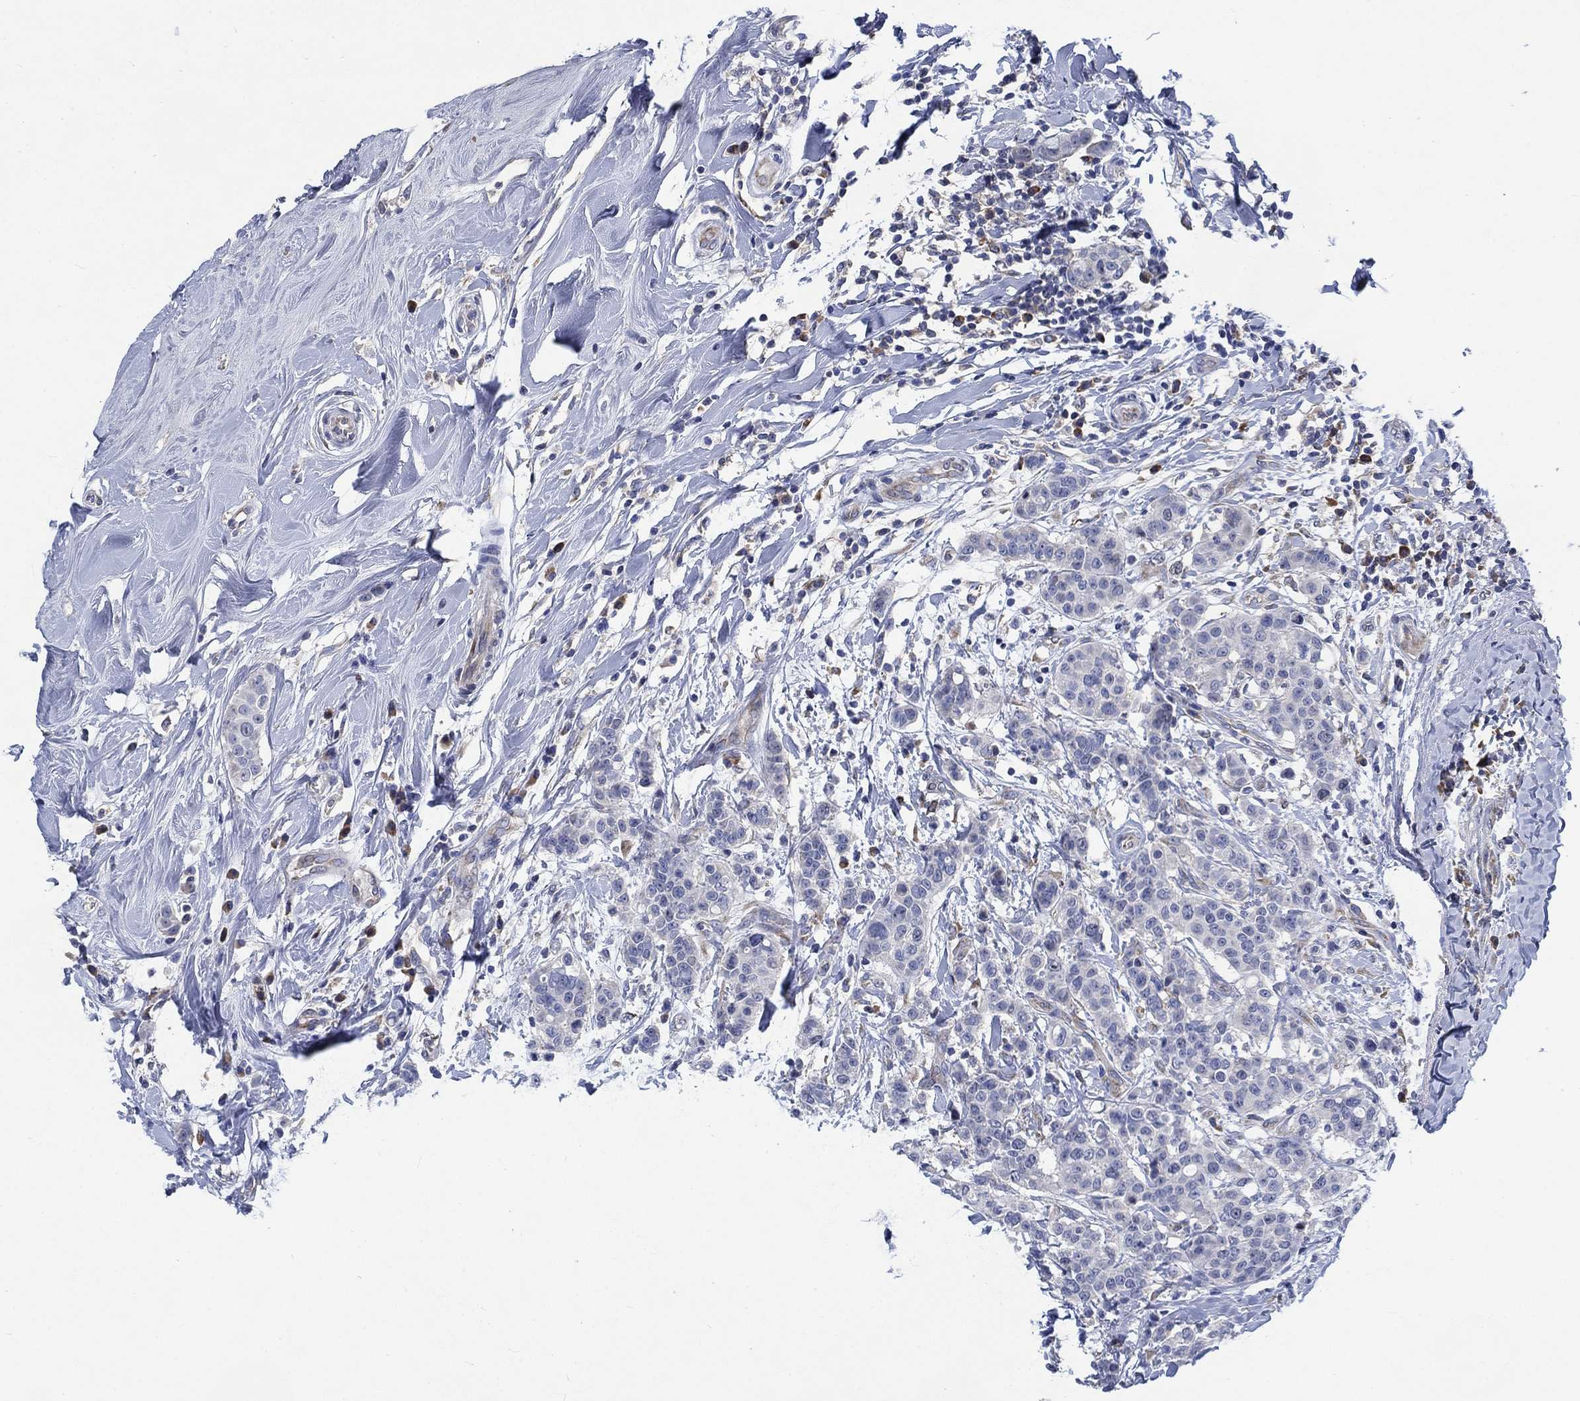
{"staining": {"intensity": "negative", "quantity": "none", "location": "none"}, "tissue": "breast cancer", "cell_type": "Tumor cells", "image_type": "cancer", "snomed": [{"axis": "morphology", "description": "Duct carcinoma"}, {"axis": "topography", "description": "Breast"}], "caption": "An image of breast cancer stained for a protein exhibits no brown staining in tumor cells.", "gene": "MMP24", "patient": {"sex": "female", "age": 27}}